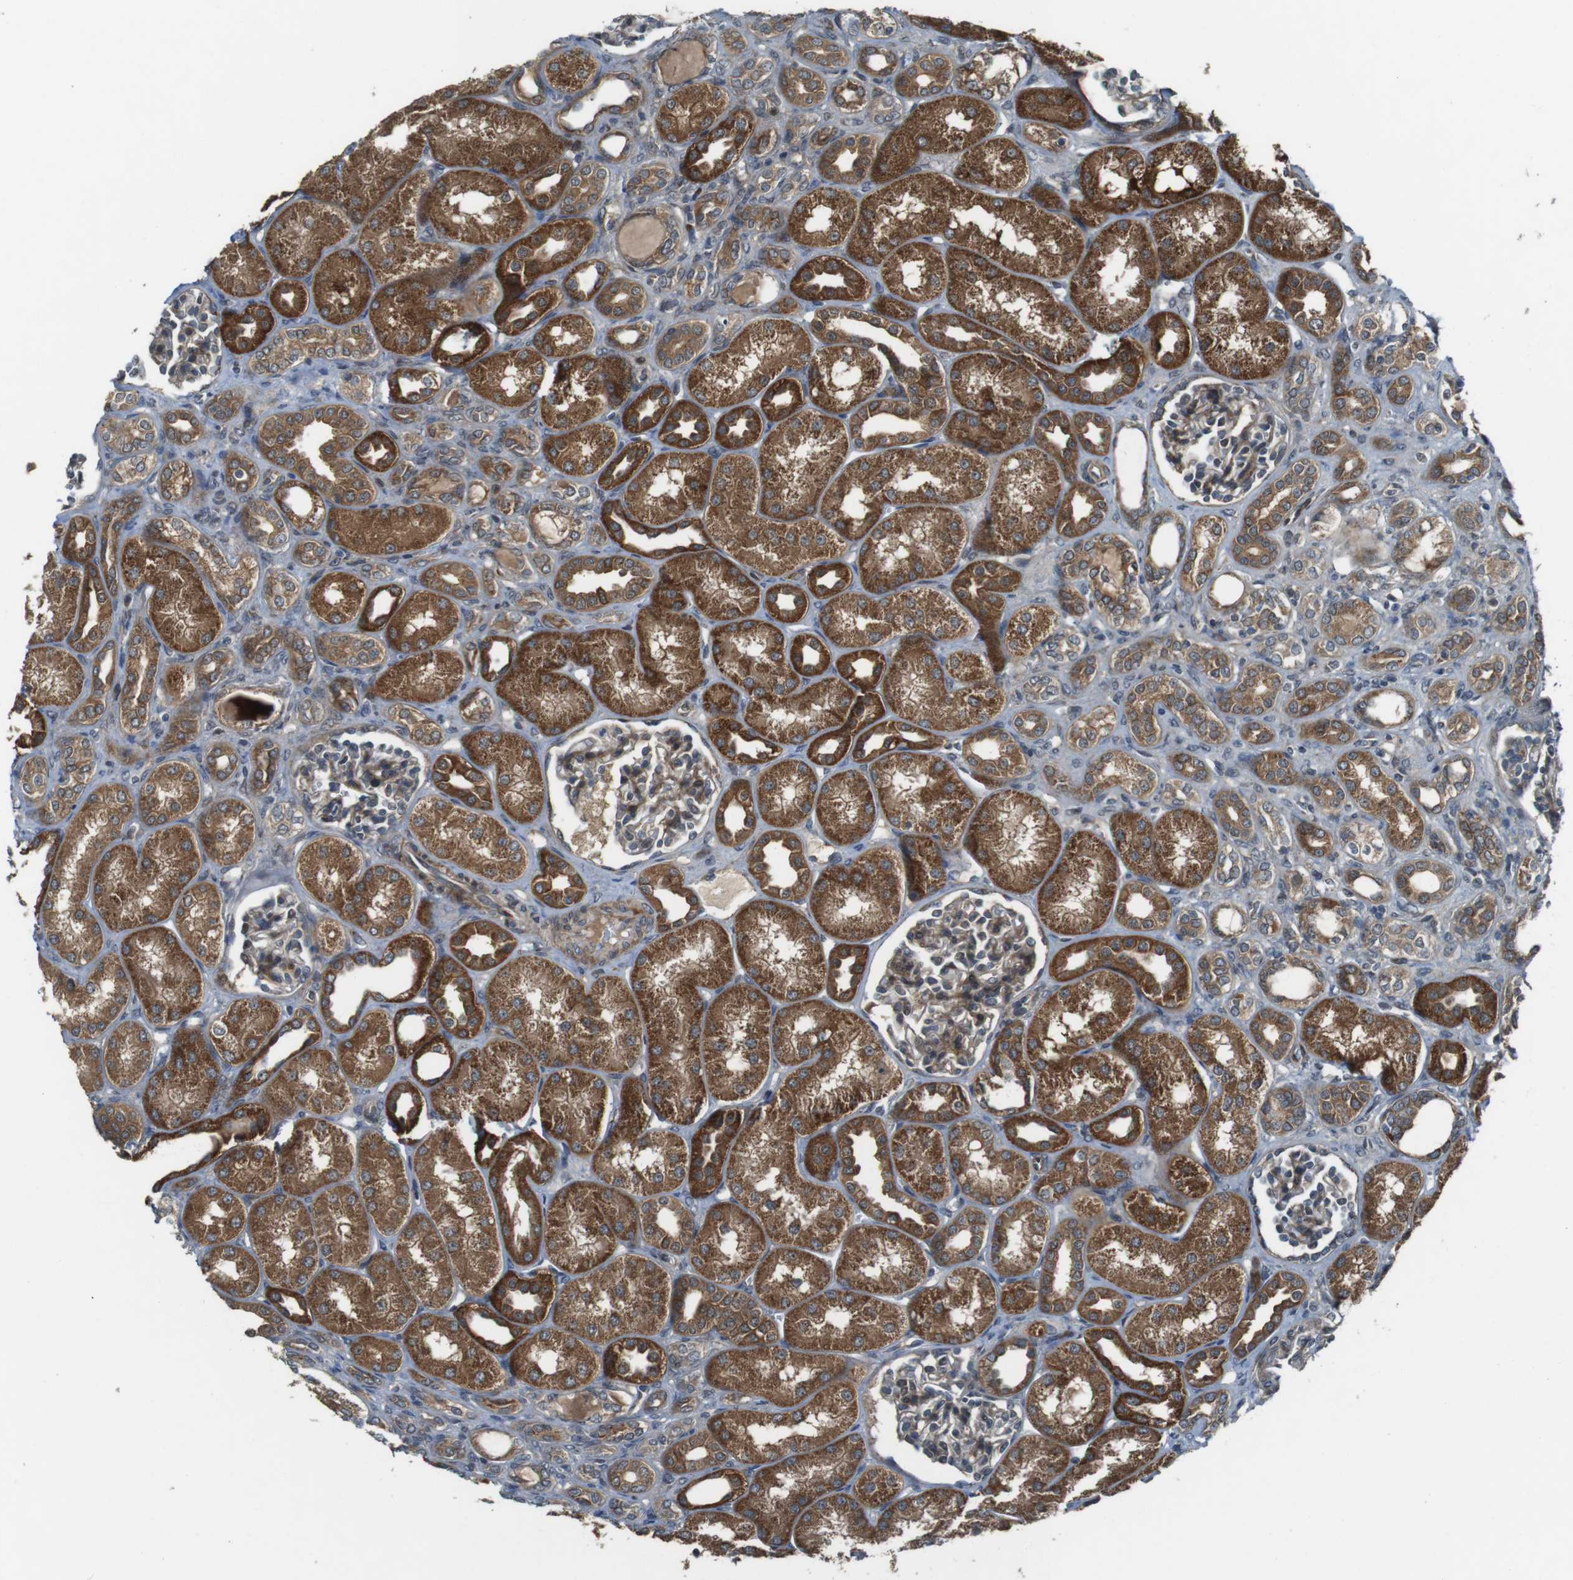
{"staining": {"intensity": "moderate", "quantity": ">75%", "location": "cytoplasmic/membranous"}, "tissue": "kidney", "cell_type": "Cells in glomeruli", "image_type": "normal", "snomed": [{"axis": "morphology", "description": "Normal tissue, NOS"}, {"axis": "topography", "description": "Kidney"}], "caption": "A high-resolution photomicrograph shows IHC staining of normal kidney, which demonstrates moderate cytoplasmic/membranous staining in about >75% of cells in glomeruli. (IHC, brightfield microscopy, high magnification).", "gene": "IFFO2", "patient": {"sex": "male", "age": 7}}